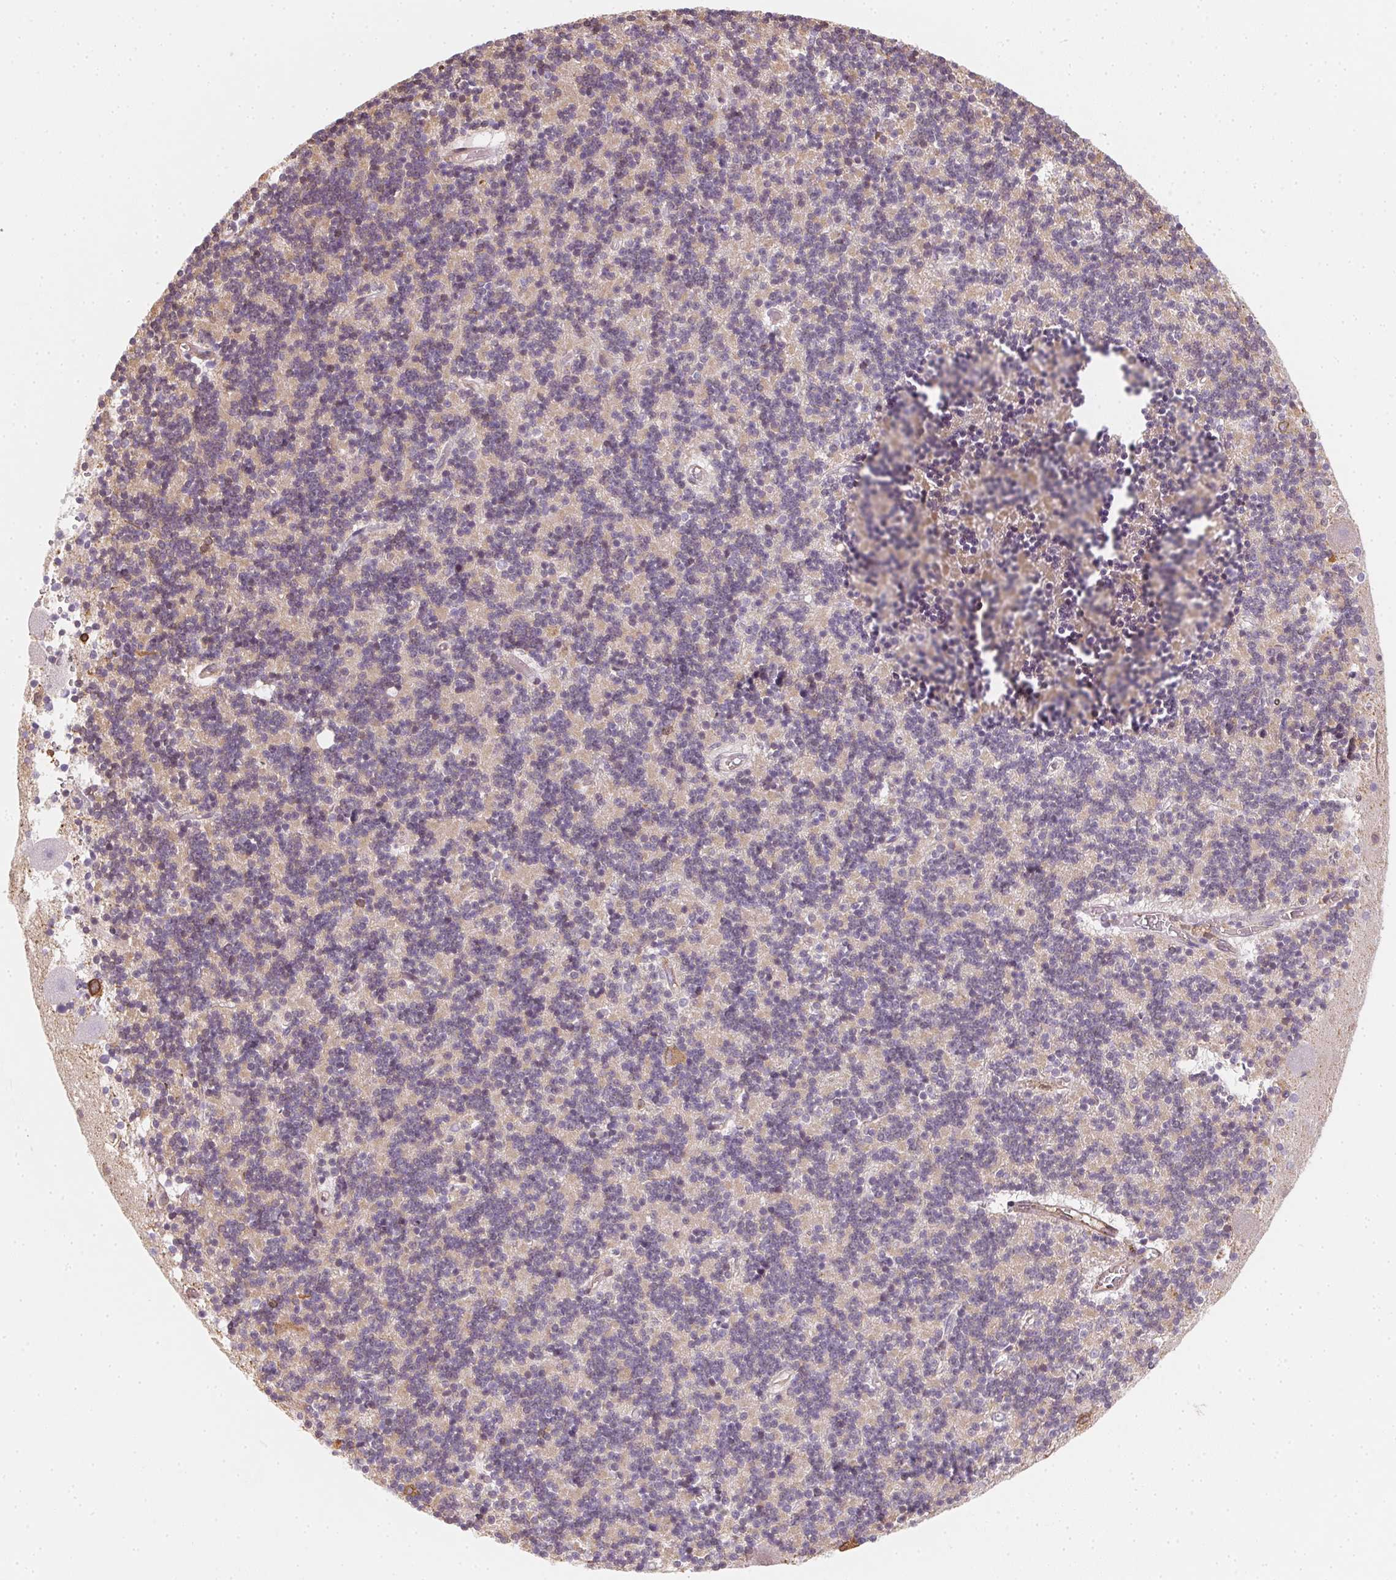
{"staining": {"intensity": "weak", "quantity": "25%-75%", "location": "cytoplasmic/membranous"}, "tissue": "cerebellum", "cell_type": "Cells in granular layer", "image_type": "normal", "snomed": [{"axis": "morphology", "description": "Normal tissue, NOS"}, {"axis": "topography", "description": "Cerebellum"}], "caption": "Immunohistochemical staining of normal cerebellum exhibits weak cytoplasmic/membranous protein positivity in about 25%-75% of cells in granular layer.", "gene": "RSBN1", "patient": {"sex": "male", "age": 54}}